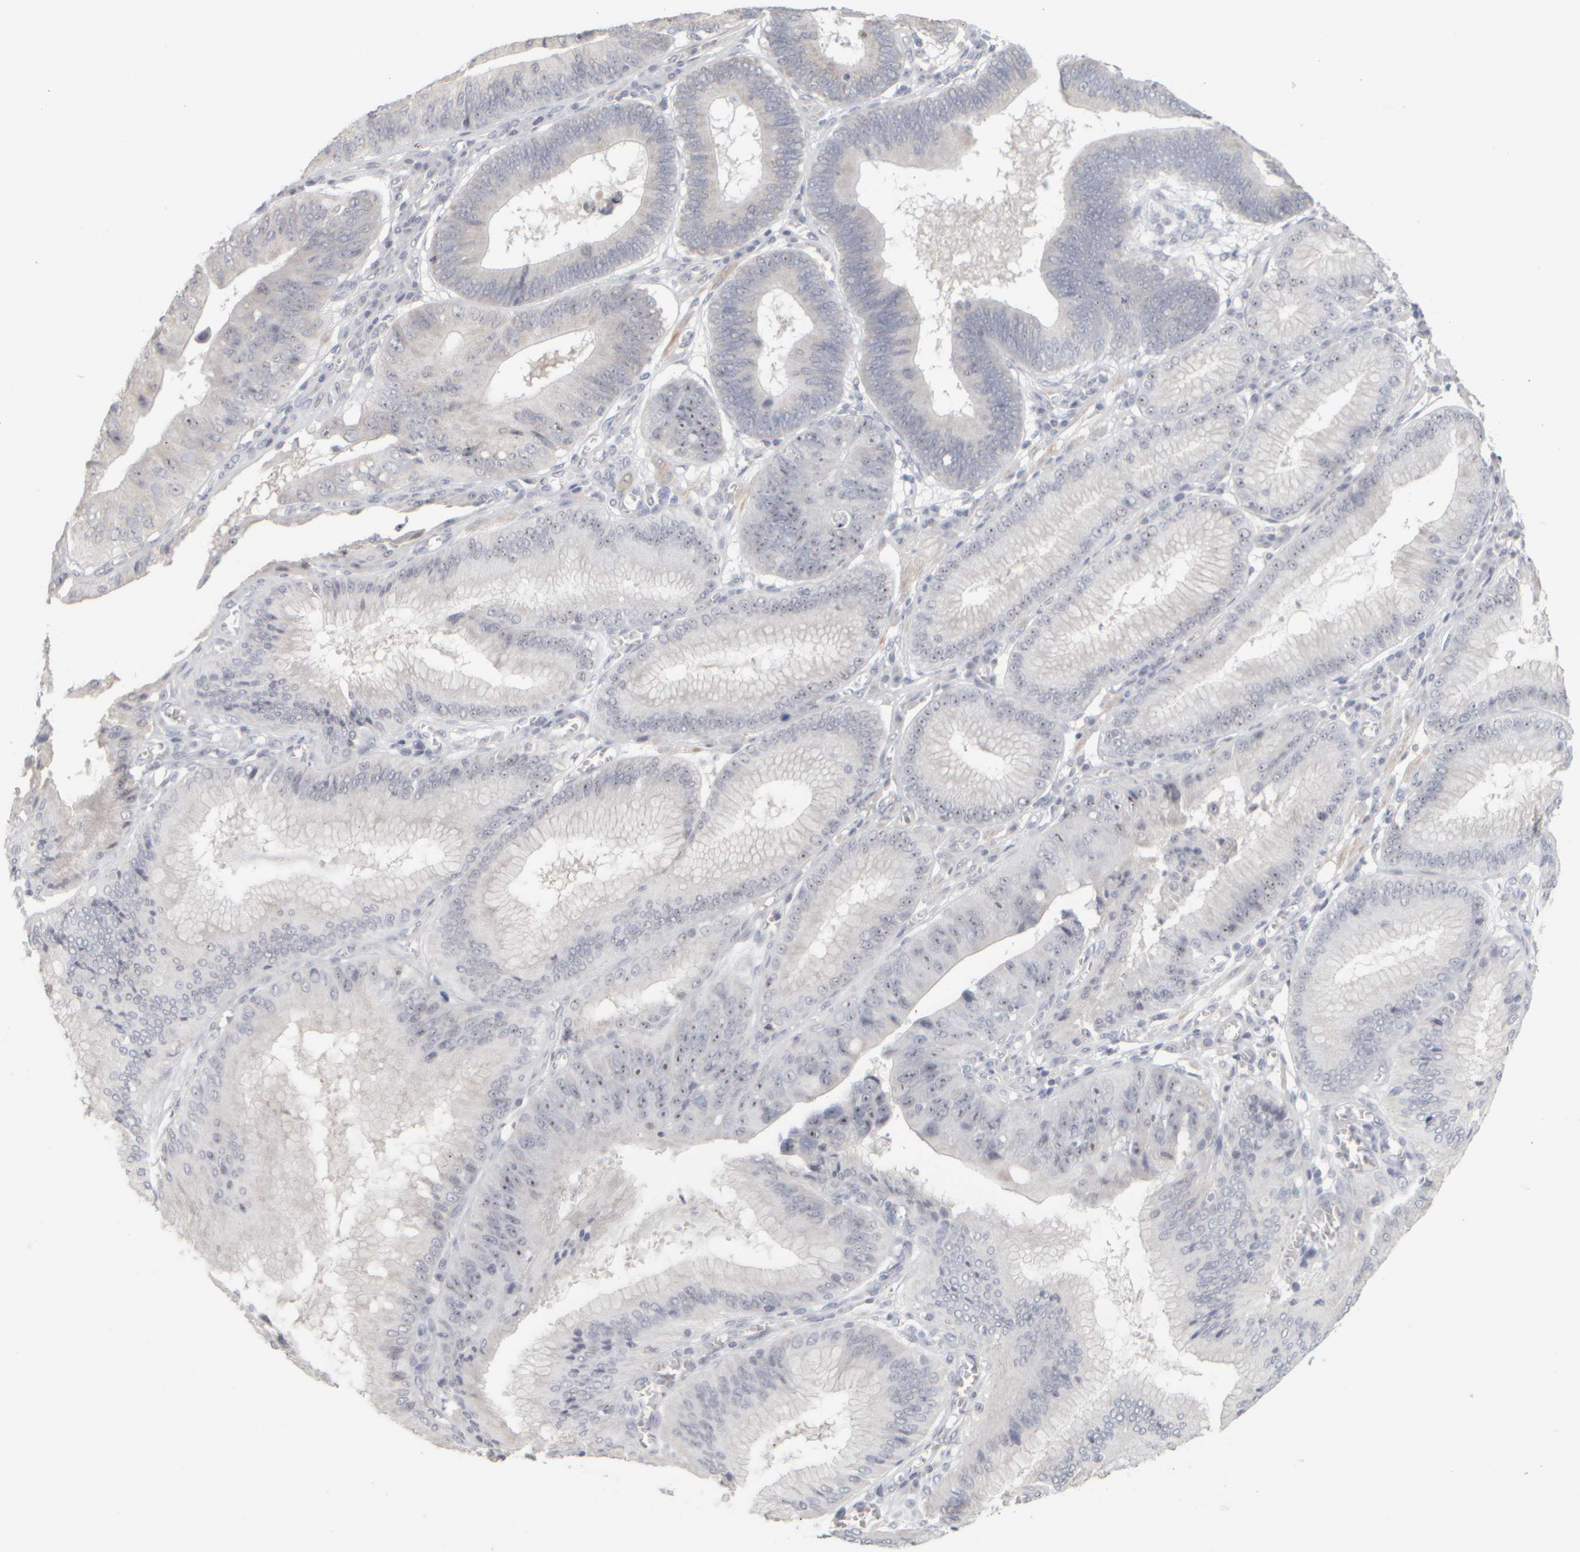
{"staining": {"intensity": "strong", "quantity": "25%-75%", "location": "nuclear"}, "tissue": "stomach cancer", "cell_type": "Tumor cells", "image_type": "cancer", "snomed": [{"axis": "morphology", "description": "Adenocarcinoma, NOS"}, {"axis": "topography", "description": "Stomach"}], "caption": "Human stomach cancer (adenocarcinoma) stained with a brown dye shows strong nuclear positive staining in about 25%-75% of tumor cells.", "gene": "DCXR", "patient": {"sex": "male", "age": 59}}